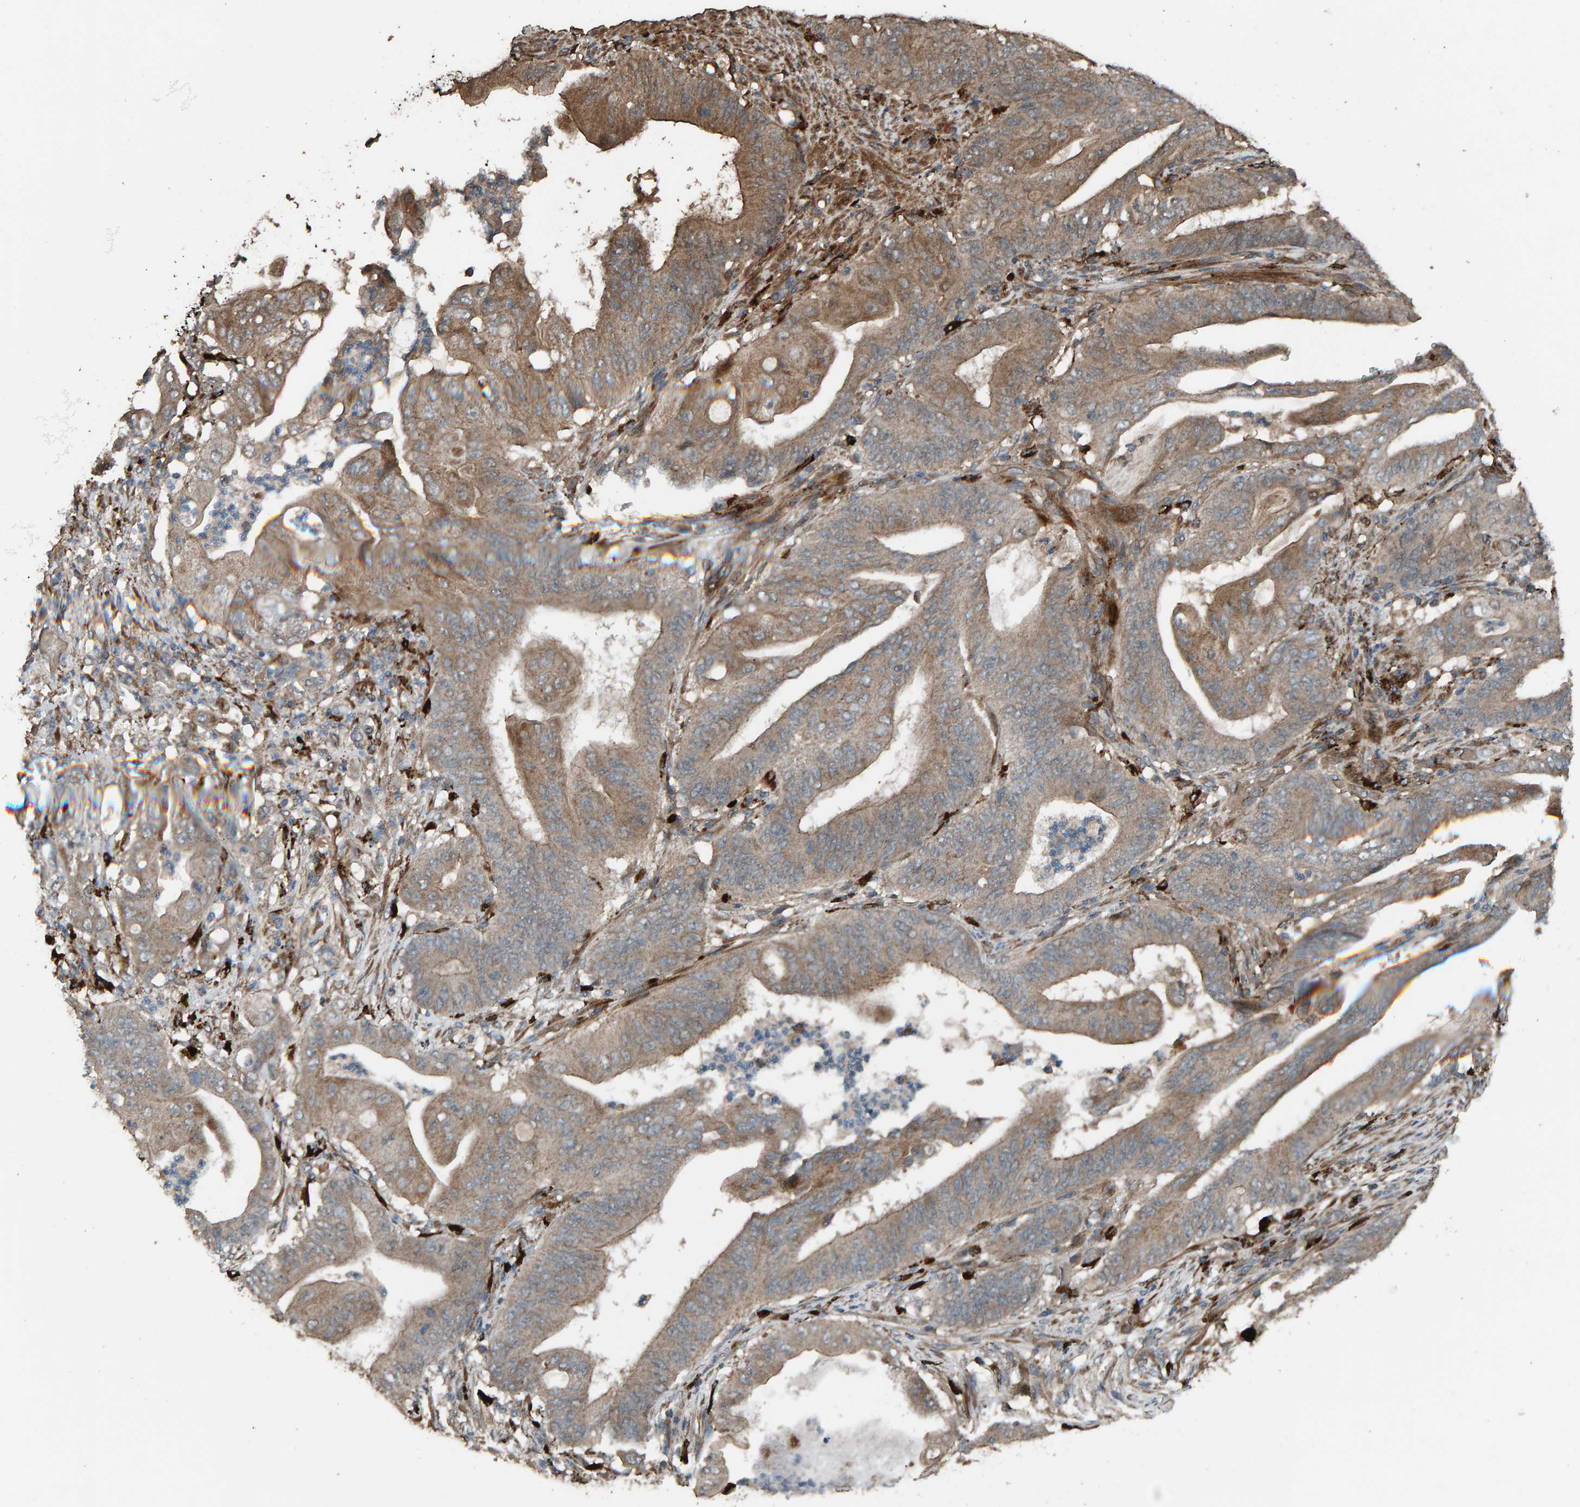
{"staining": {"intensity": "weak", "quantity": ">75%", "location": "cytoplasmic/membranous"}, "tissue": "stomach cancer", "cell_type": "Tumor cells", "image_type": "cancer", "snomed": [{"axis": "morphology", "description": "Adenocarcinoma, NOS"}, {"axis": "topography", "description": "Stomach"}], "caption": "Immunohistochemistry (DAB) staining of human stomach cancer (adenocarcinoma) demonstrates weak cytoplasmic/membranous protein staining in approximately >75% of tumor cells.", "gene": "DUS1L", "patient": {"sex": "female", "age": 73}}